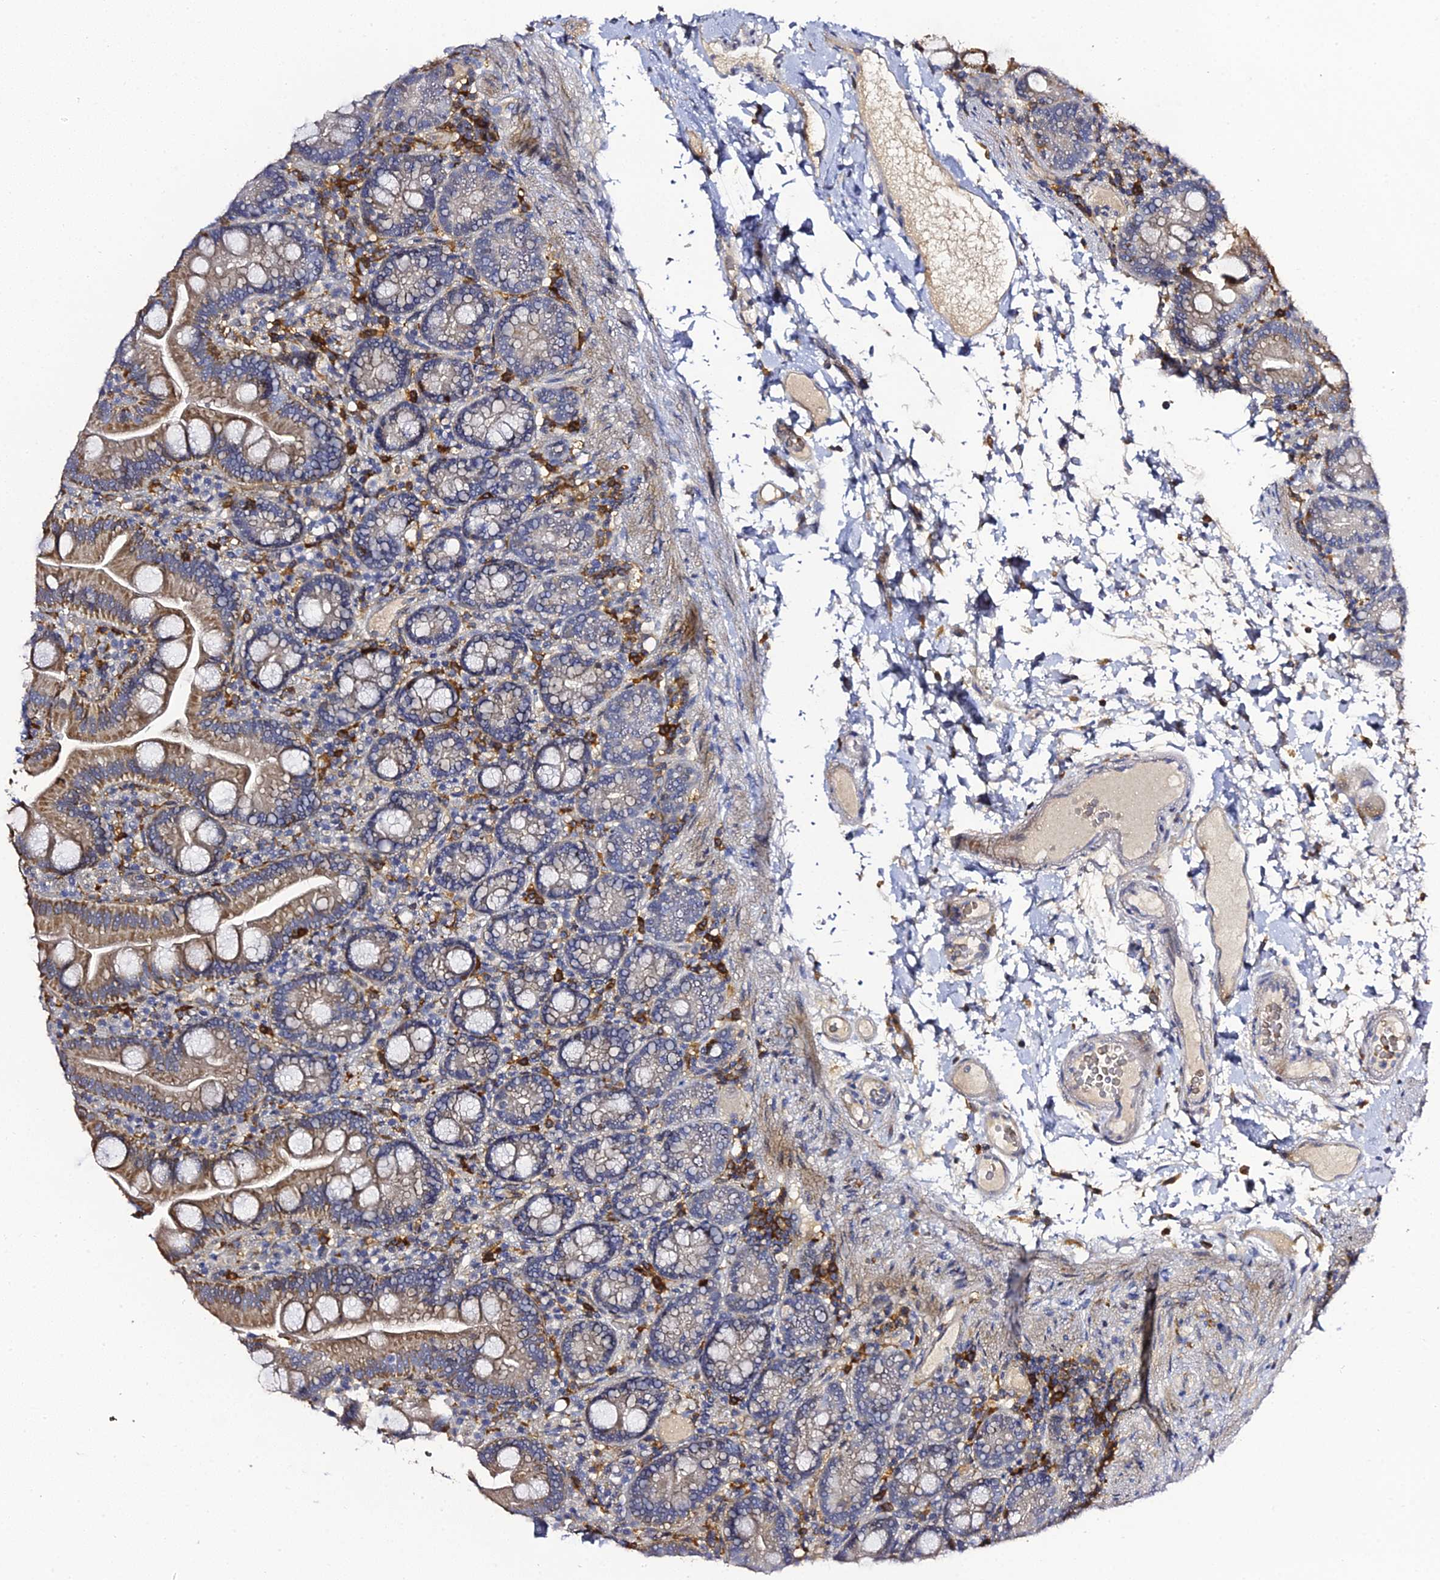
{"staining": {"intensity": "moderate", "quantity": "<25%", "location": "cytoplasmic/membranous"}, "tissue": "small intestine", "cell_type": "Glandular cells", "image_type": "normal", "snomed": [{"axis": "morphology", "description": "Normal tissue, NOS"}, {"axis": "topography", "description": "Small intestine"}], "caption": "Immunohistochemical staining of benign small intestine demonstrates low levels of moderate cytoplasmic/membranous positivity in approximately <25% of glandular cells. (IHC, brightfield microscopy, high magnification).", "gene": "IL4I1", "patient": {"sex": "female", "age": 68}}